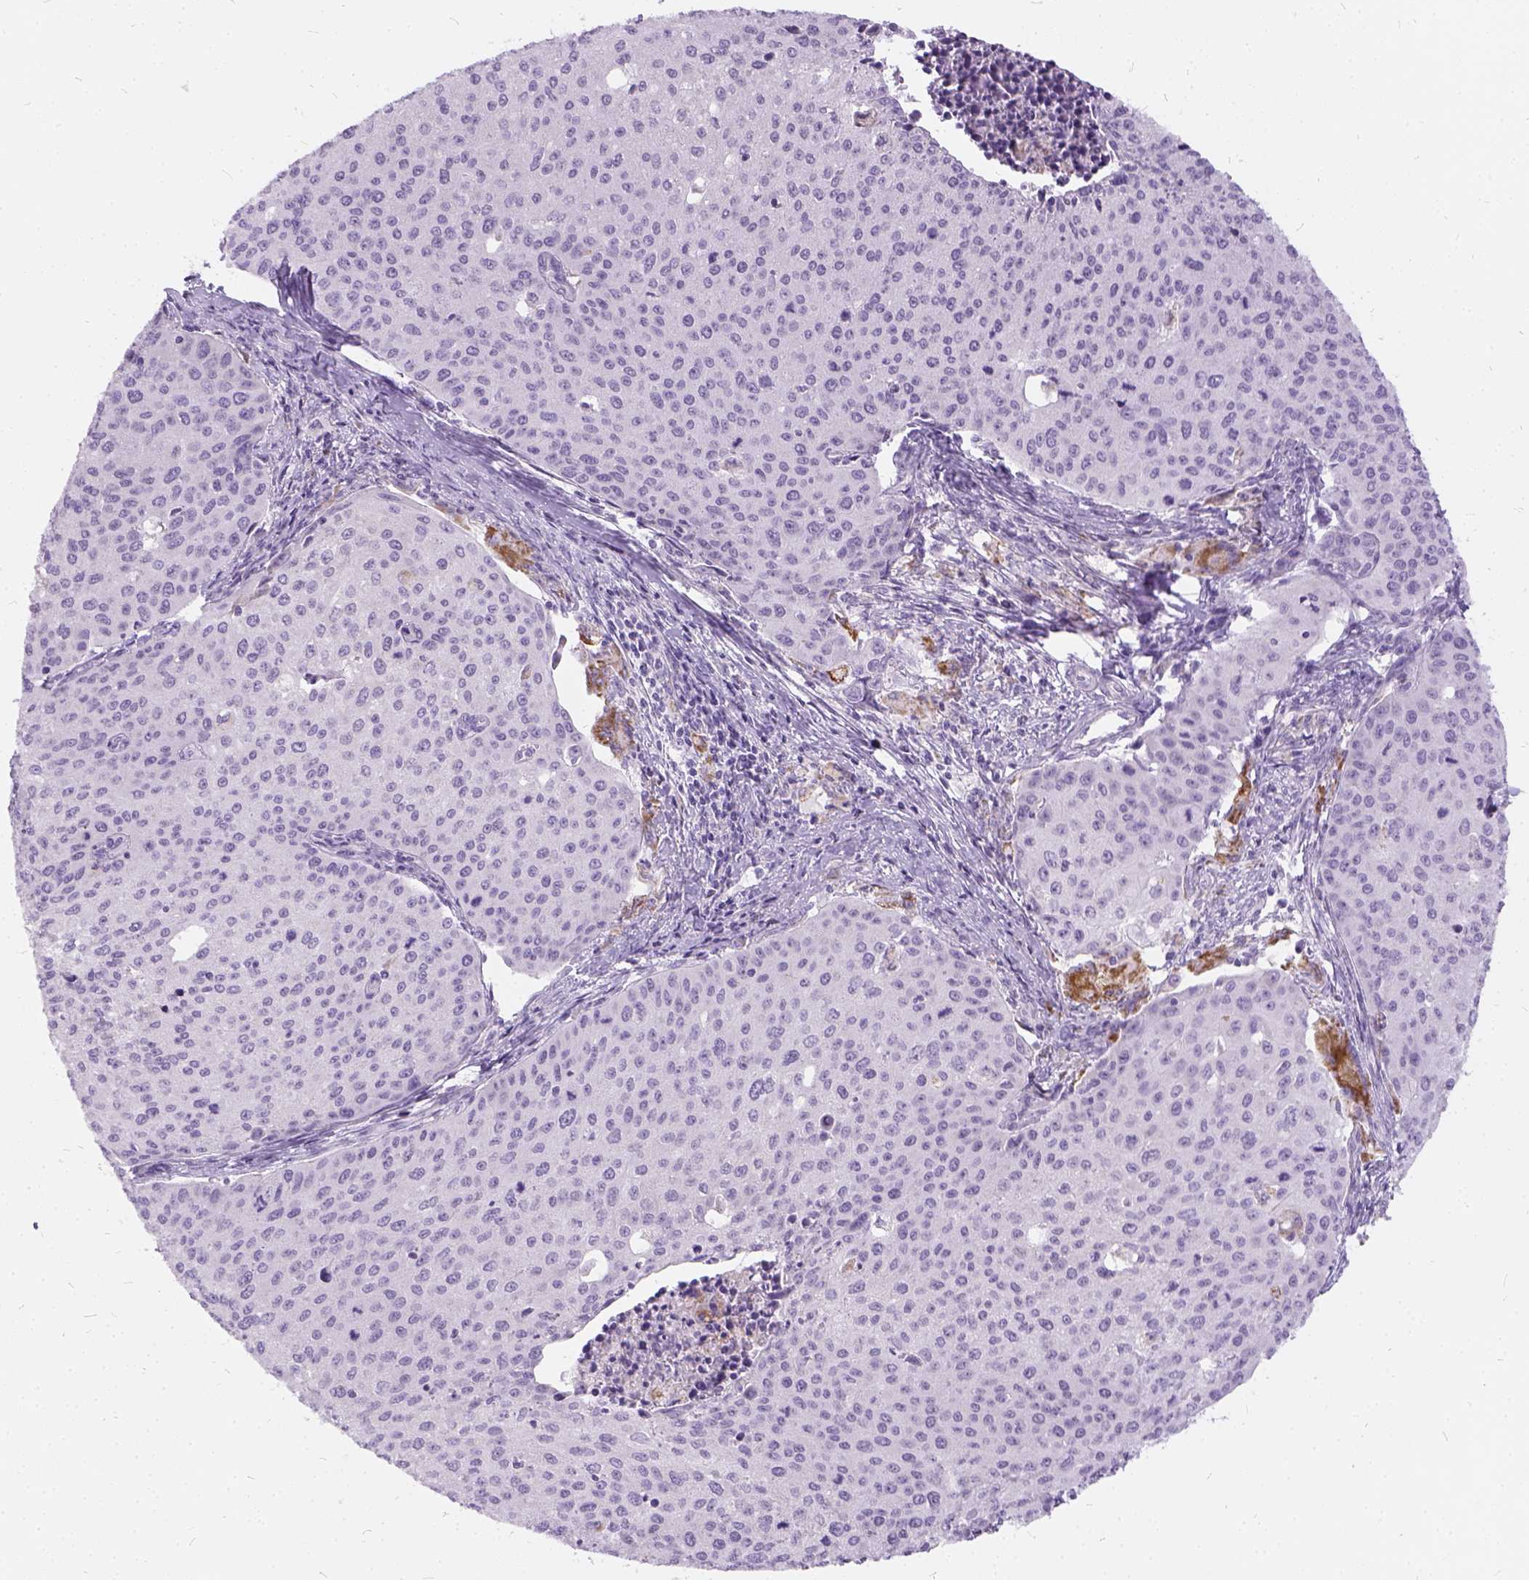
{"staining": {"intensity": "negative", "quantity": "none", "location": "none"}, "tissue": "cervical cancer", "cell_type": "Tumor cells", "image_type": "cancer", "snomed": [{"axis": "morphology", "description": "Squamous cell carcinoma, NOS"}, {"axis": "topography", "description": "Cervix"}], "caption": "High power microscopy histopathology image of an immunohistochemistry photomicrograph of cervical cancer (squamous cell carcinoma), revealing no significant expression in tumor cells. The staining was performed using DAB (3,3'-diaminobenzidine) to visualize the protein expression in brown, while the nuclei were stained in blue with hematoxylin (Magnification: 20x).", "gene": "FDX1", "patient": {"sex": "female", "age": 38}}